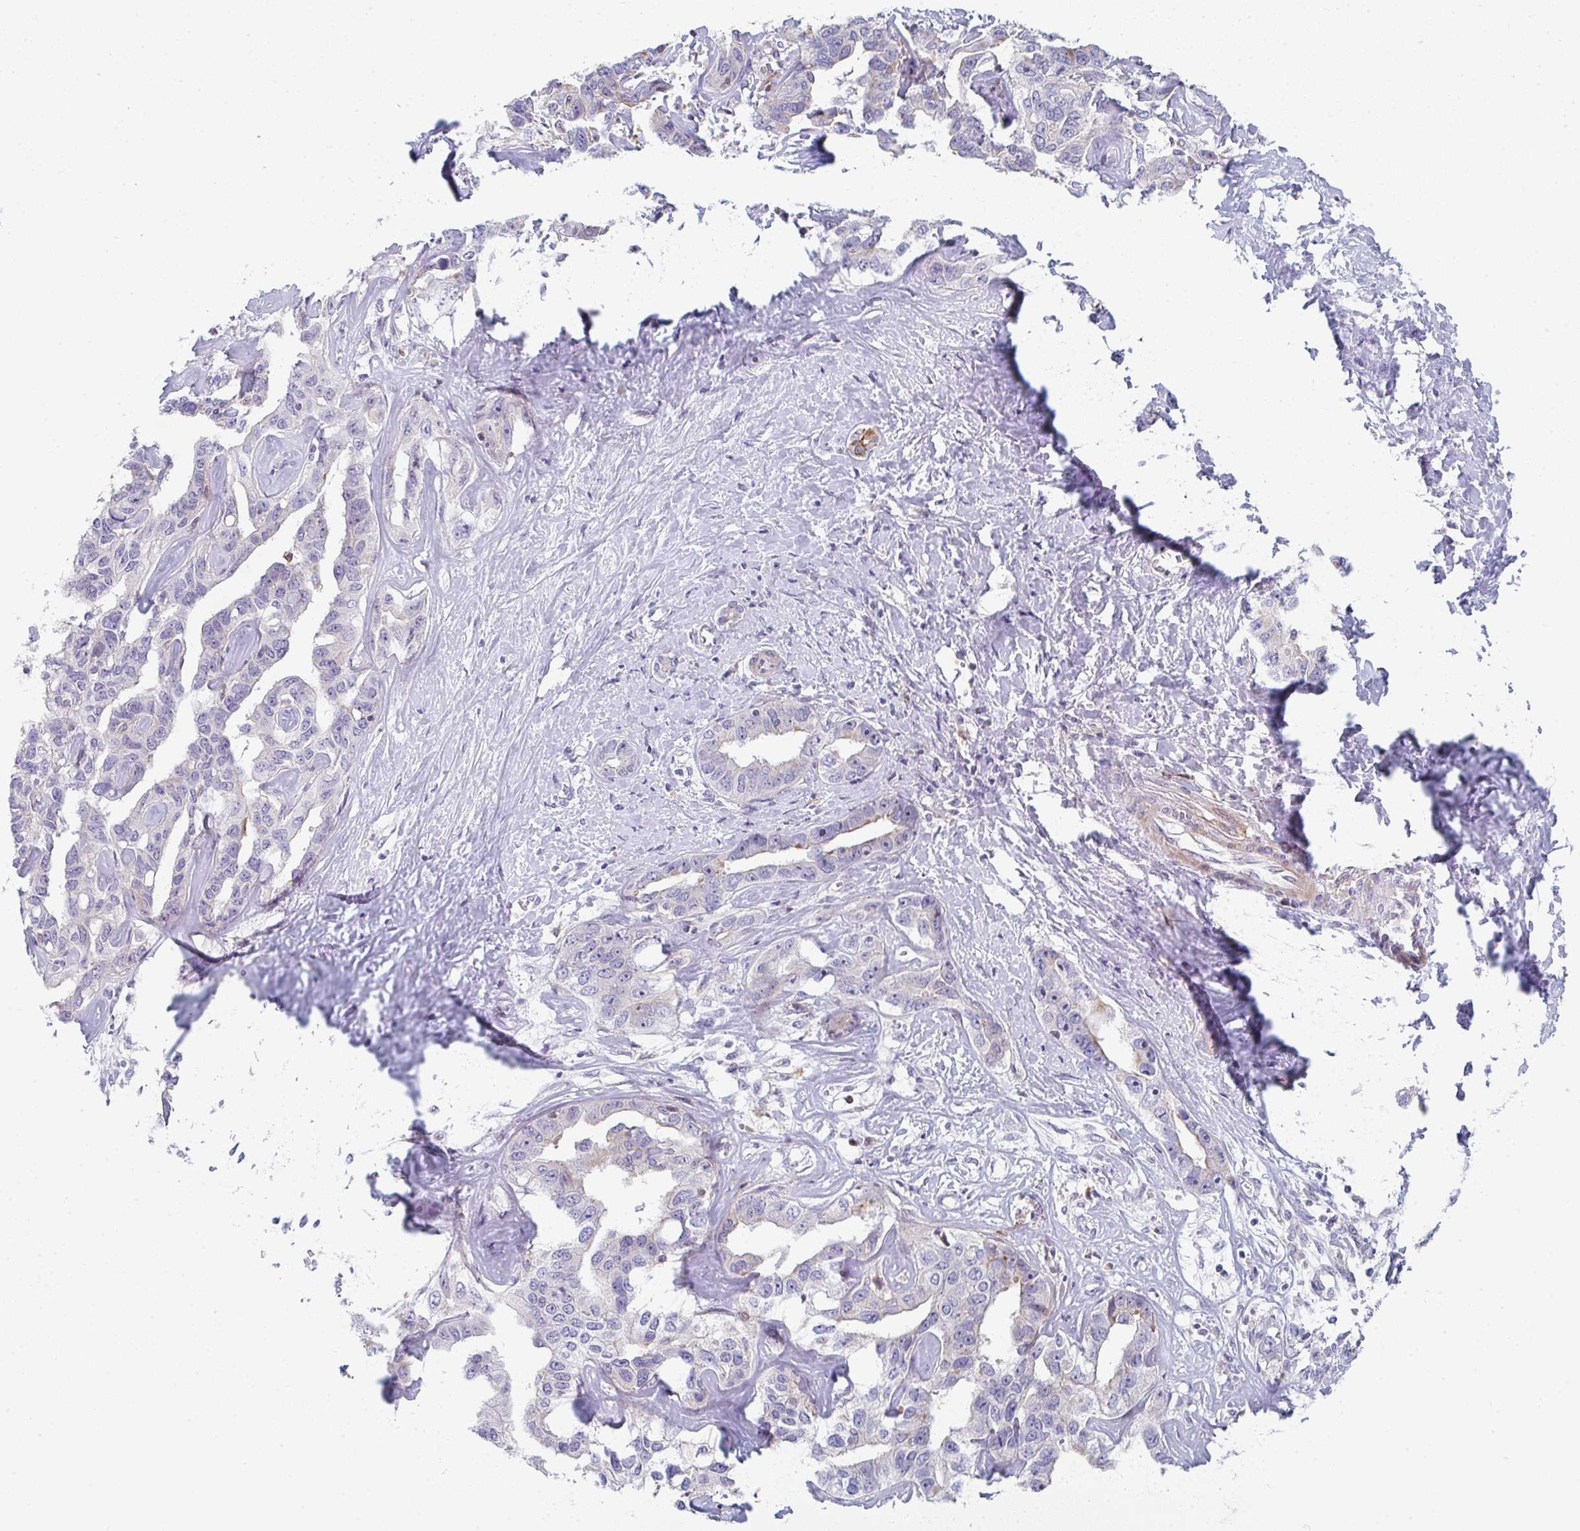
{"staining": {"intensity": "weak", "quantity": "<25%", "location": "cytoplasmic/membranous"}, "tissue": "liver cancer", "cell_type": "Tumor cells", "image_type": "cancer", "snomed": [{"axis": "morphology", "description": "Cholangiocarcinoma"}, {"axis": "topography", "description": "Liver"}], "caption": "IHC histopathology image of neoplastic tissue: liver cancer (cholangiocarcinoma) stained with DAB shows no significant protein expression in tumor cells.", "gene": "KLHL33", "patient": {"sex": "male", "age": 59}}